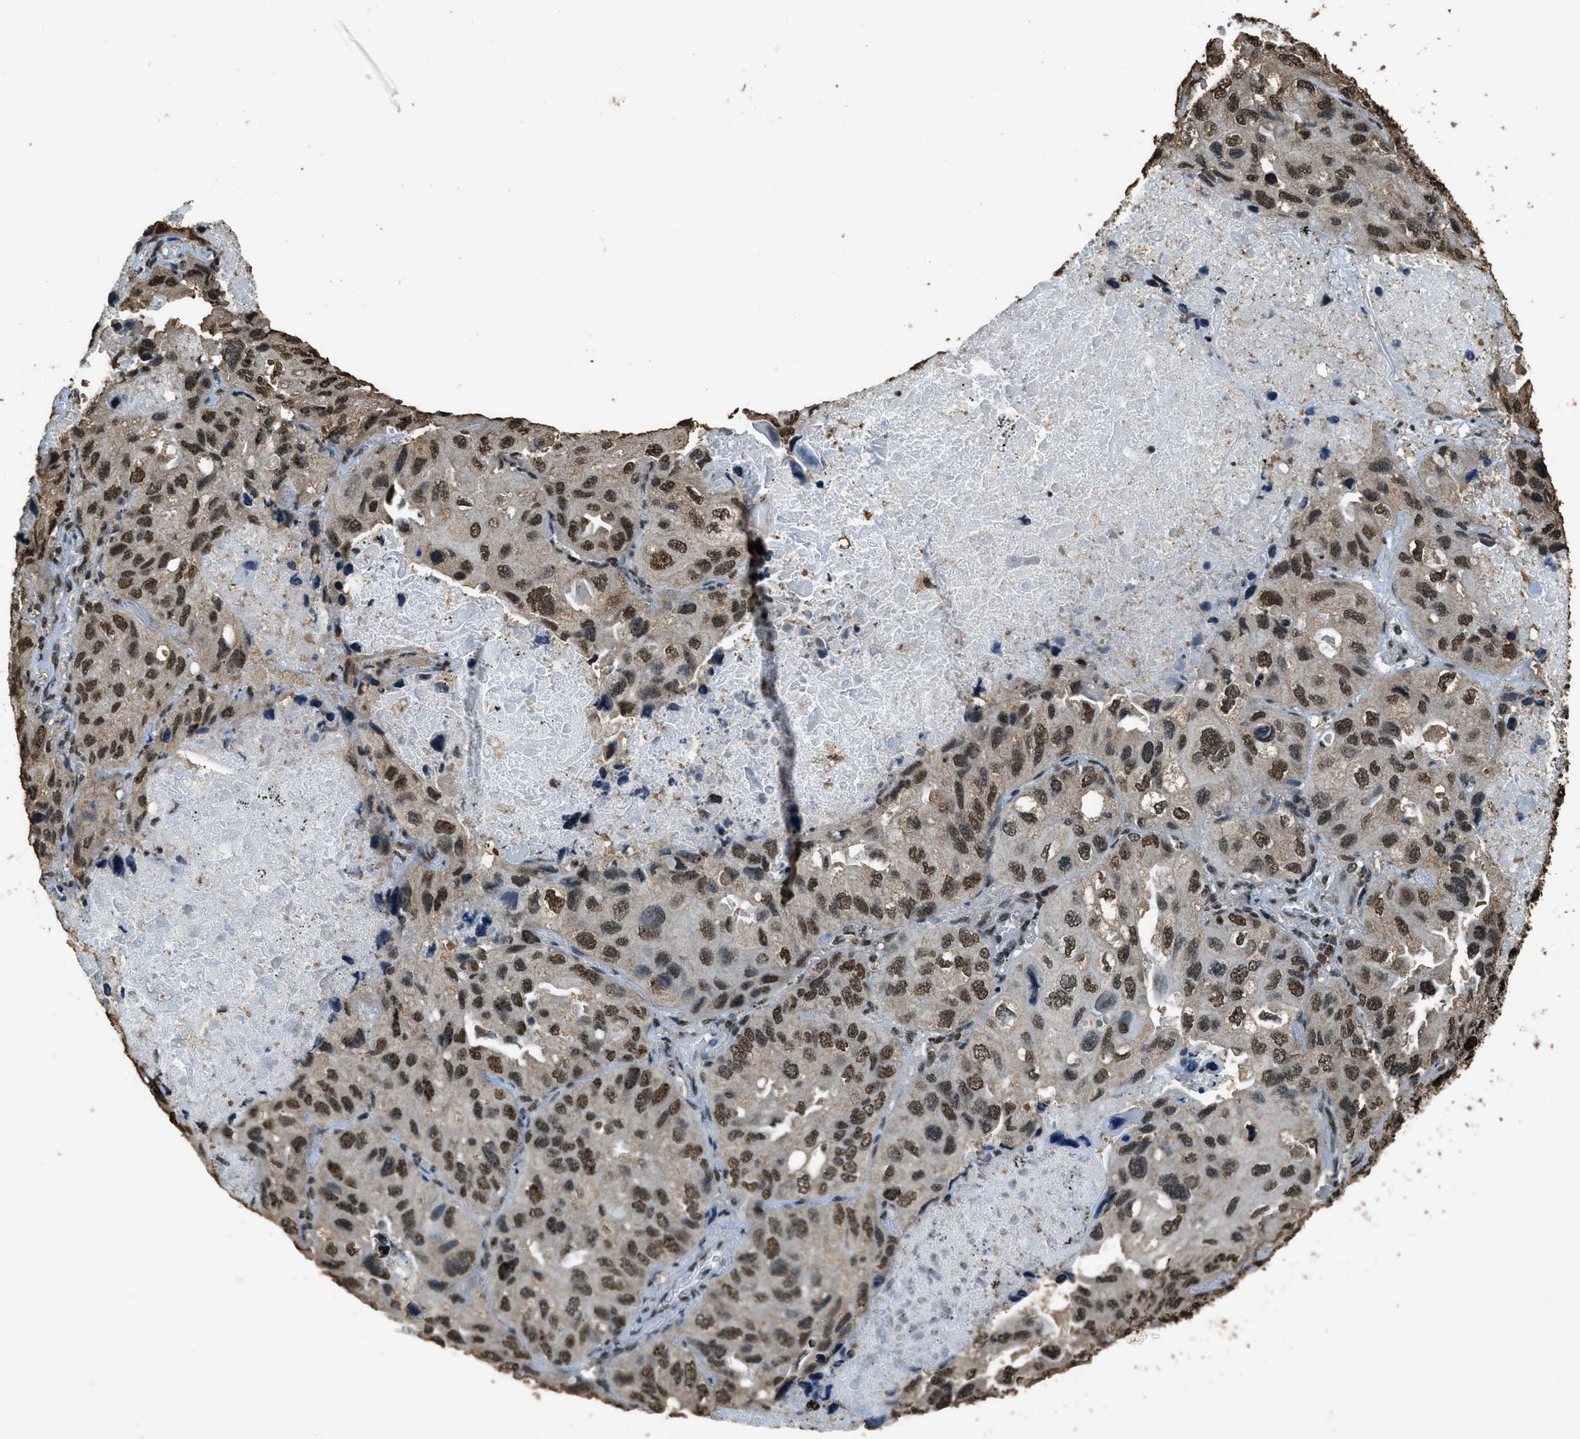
{"staining": {"intensity": "strong", "quantity": ">75%", "location": "nuclear"}, "tissue": "lung cancer", "cell_type": "Tumor cells", "image_type": "cancer", "snomed": [{"axis": "morphology", "description": "Squamous cell carcinoma, NOS"}, {"axis": "topography", "description": "Lung"}], "caption": "Immunohistochemical staining of human lung cancer (squamous cell carcinoma) displays high levels of strong nuclear positivity in approximately >75% of tumor cells.", "gene": "MYB", "patient": {"sex": "female", "age": 73}}